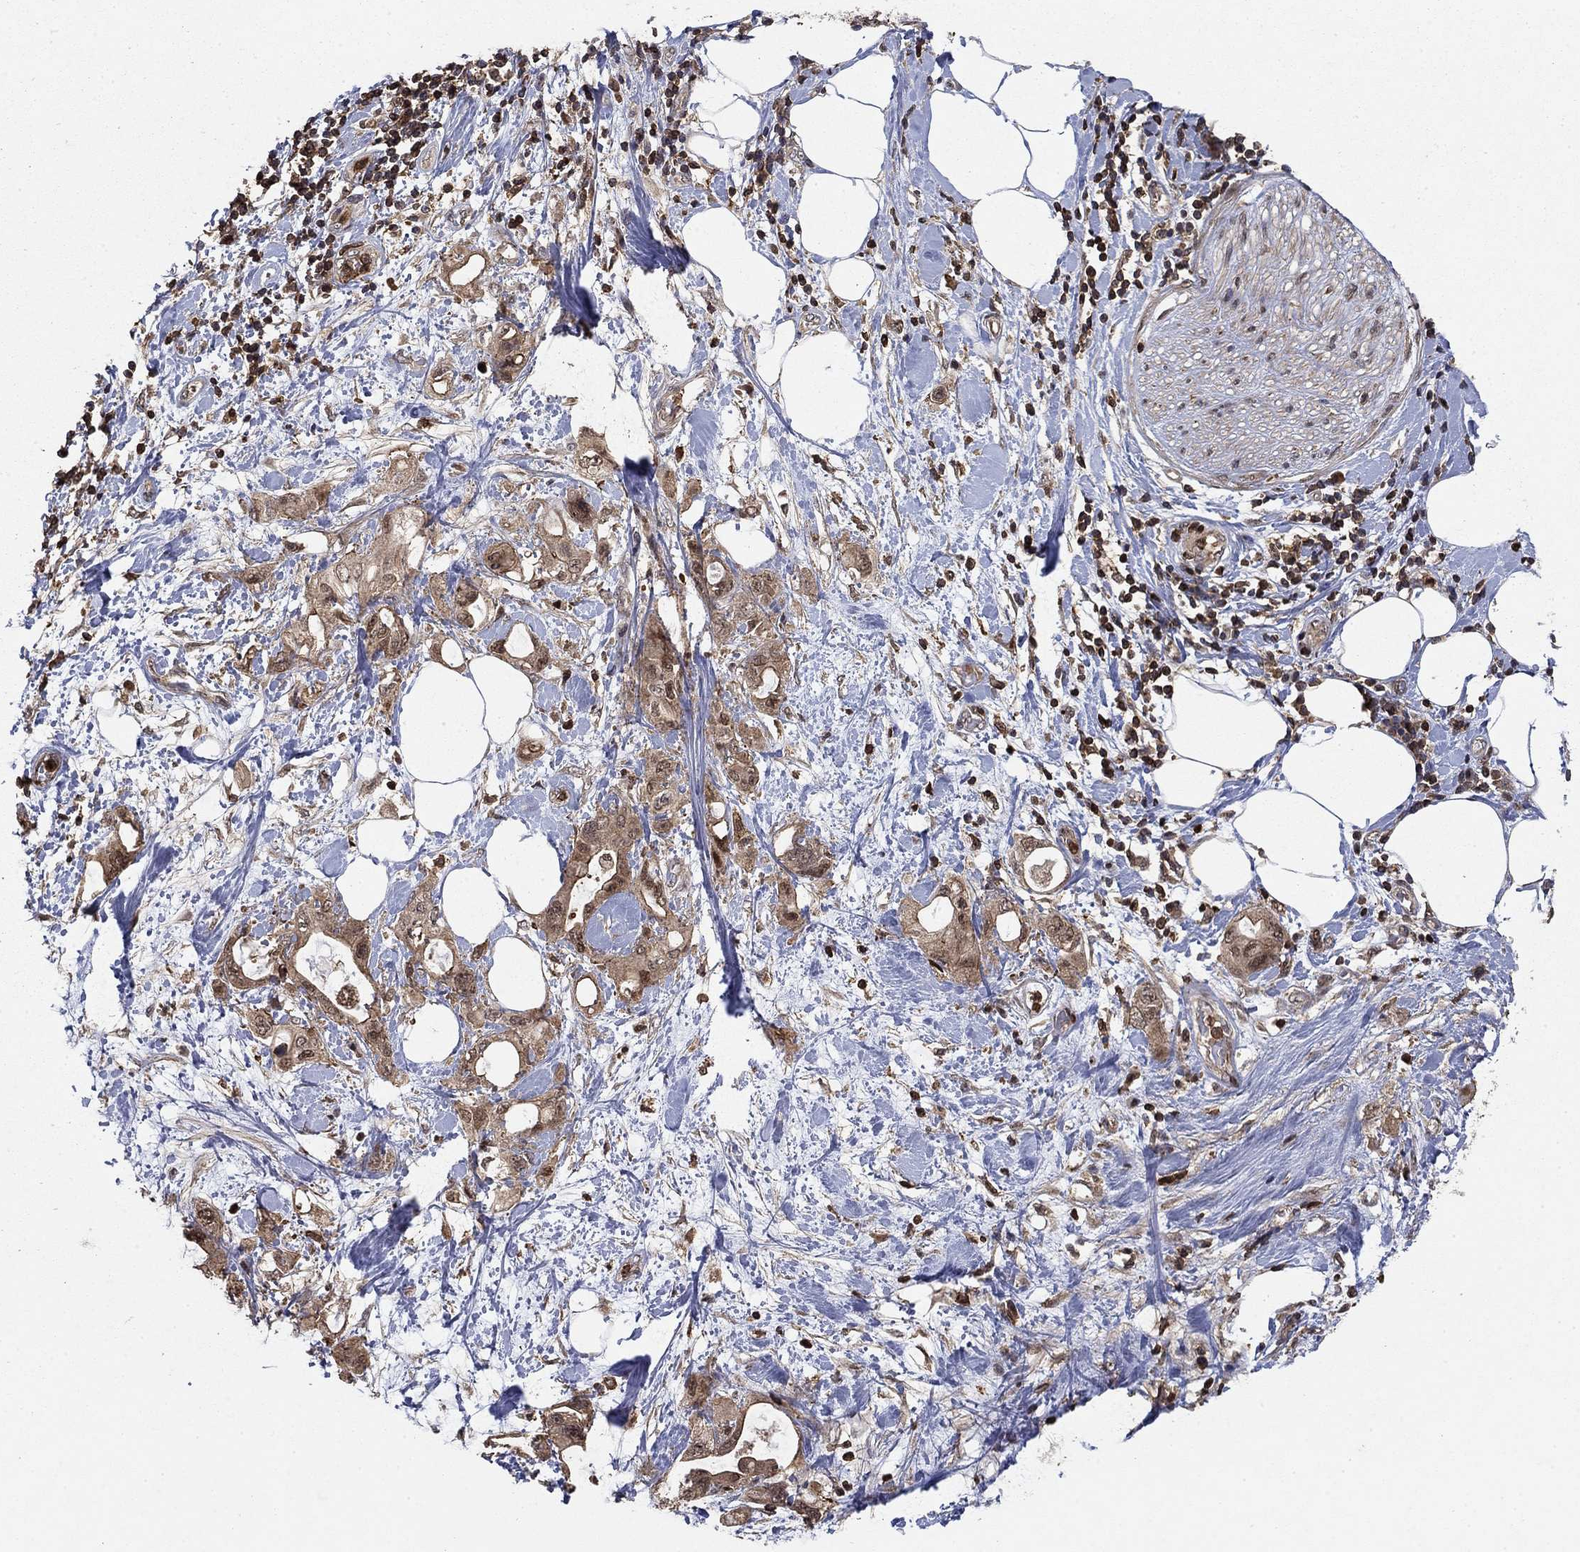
{"staining": {"intensity": "moderate", "quantity": "25%-75%", "location": "cytoplasmic/membranous,nuclear"}, "tissue": "pancreatic cancer", "cell_type": "Tumor cells", "image_type": "cancer", "snomed": [{"axis": "morphology", "description": "Adenocarcinoma, NOS"}, {"axis": "topography", "description": "Pancreas"}], "caption": "This histopathology image exhibits IHC staining of pancreatic cancer (adenocarcinoma), with medium moderate cytoplasmic/membranous and nuclear staining in approximately 25%-75% of tumor cells.", "gene": "CCDC66", "patient": {"sex": "female", "age": 56}}